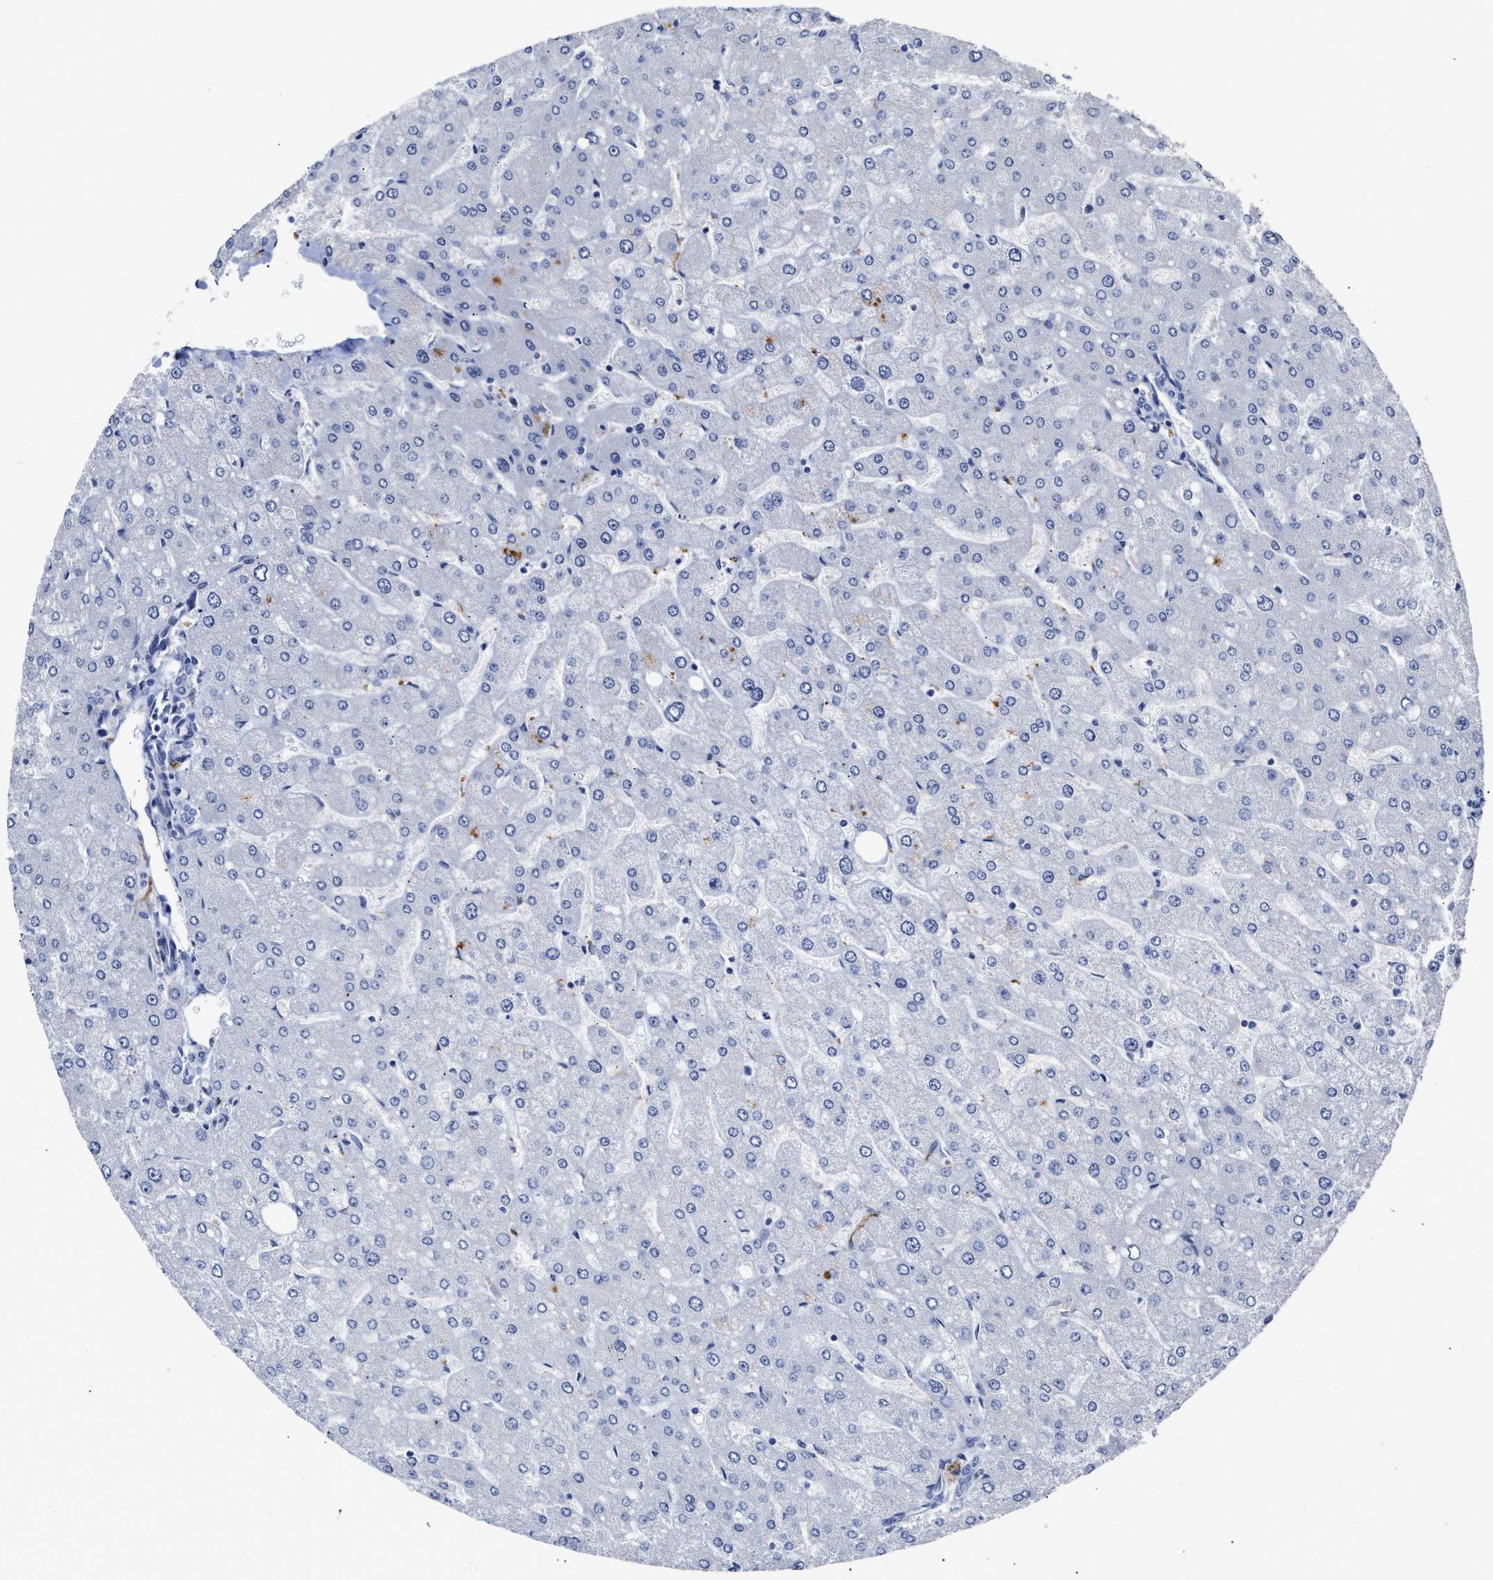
{"staining": {"intensity": "negative", "quantity": "none", "location": "none"}, "tissue": "liver", "cell_type": "Cholangiocytes", "image_type": "normal", "snomed": [{"axis": "morphology", "description": "Normal tissue, NOS"}, {"axis": "topography", "description": "Liver"}], "caption": "Immunohistochemical staining of normal human liver reveals no significant staining in cholangiocytes.", "gene": "AHNAK2", "patient": {"sex": "male", "age": 55}}